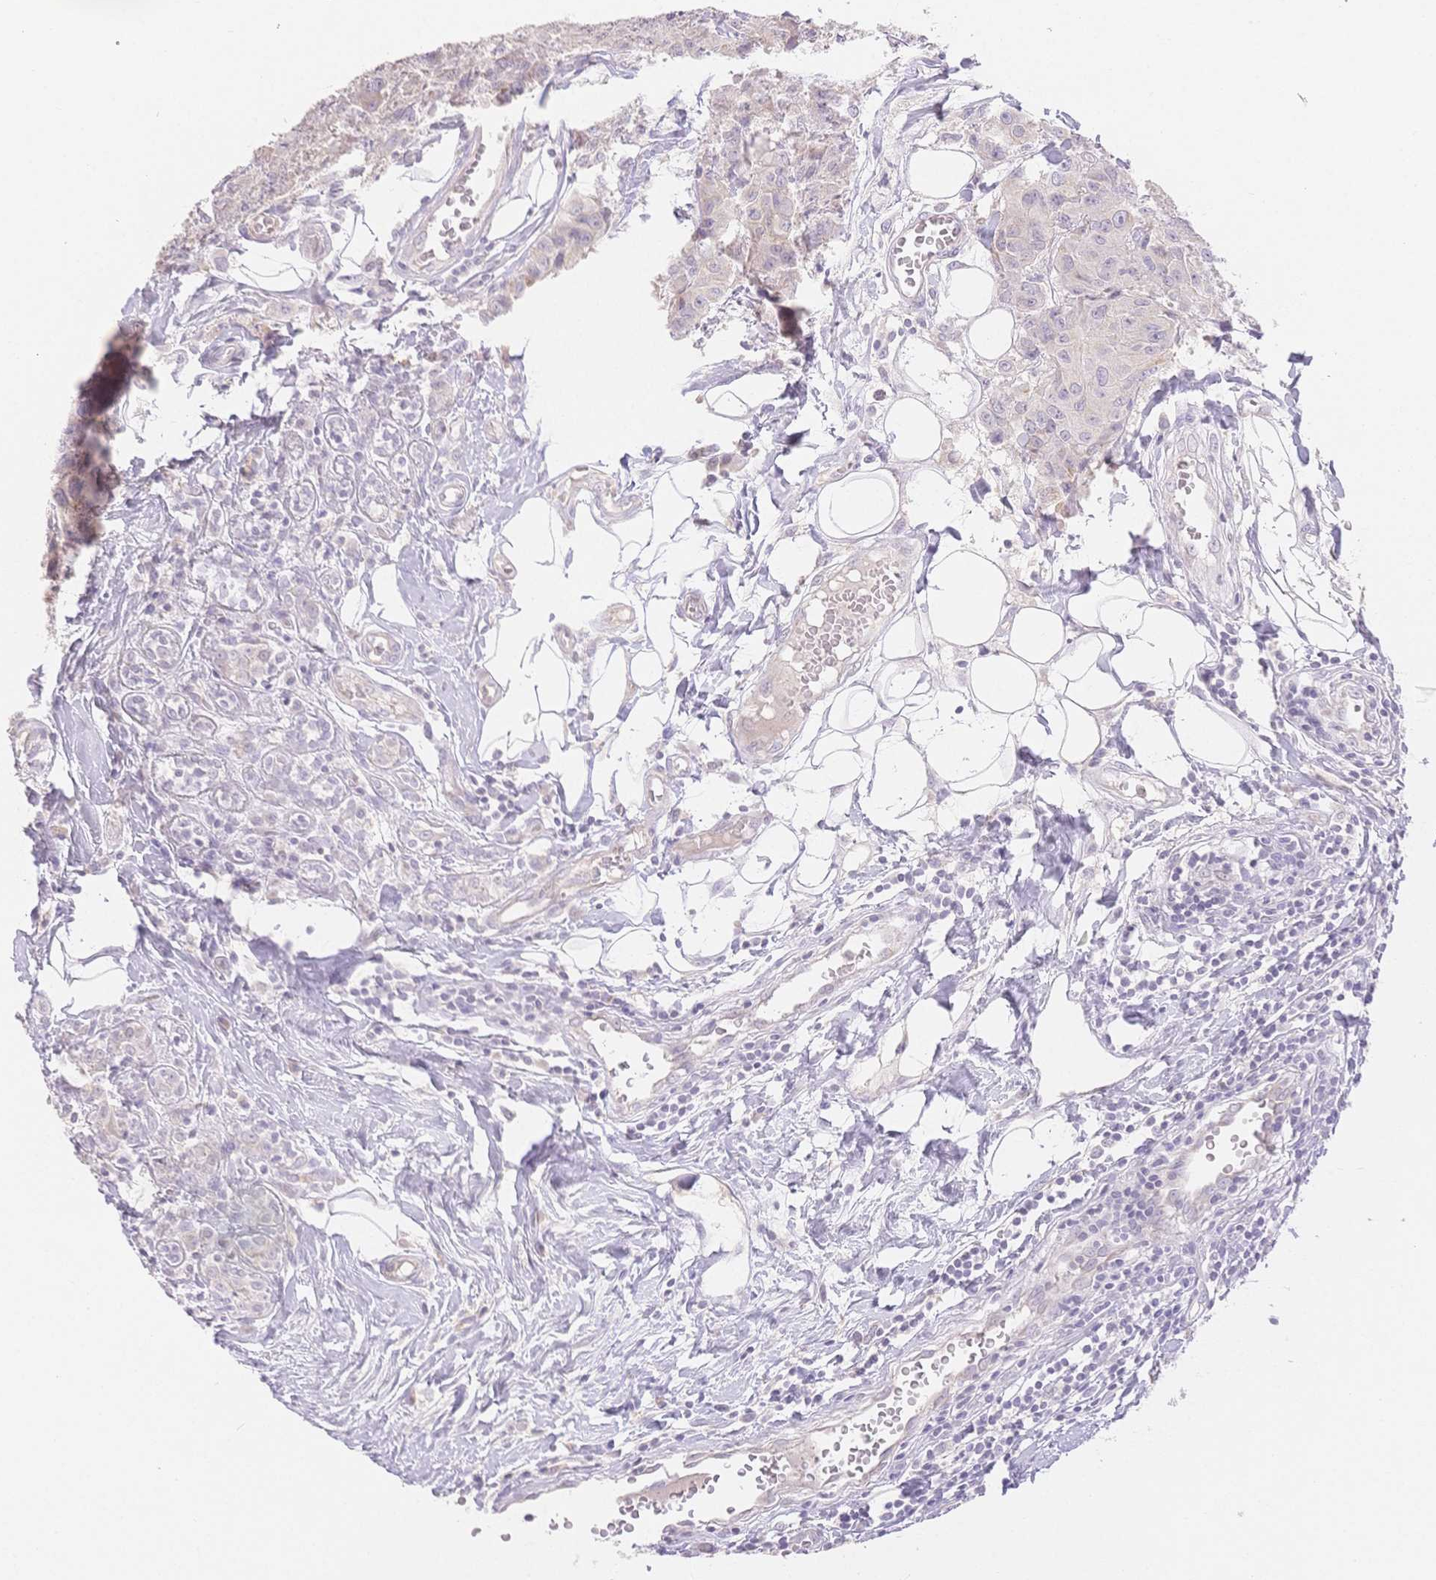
{"staining": {"intensity": "negative", "quantity": "none", "location": "none"}, "tissue": "breast cancer", "cell_type": "Tumor cells", "image_type": "cancer", "snomed": [{"axis": "morphology", "description": "Duct carcinoma"}, {"axis": "topography", "description": "Breast"}], "caption": "High power microscopy photomicrograph of an IHC photomicrograph of breast cancer (intraductal carcinoma), revealing no significant staining in tumor cells.", "gene": "SUV39H2", "patient": {"sex": "female", "age": 43}}